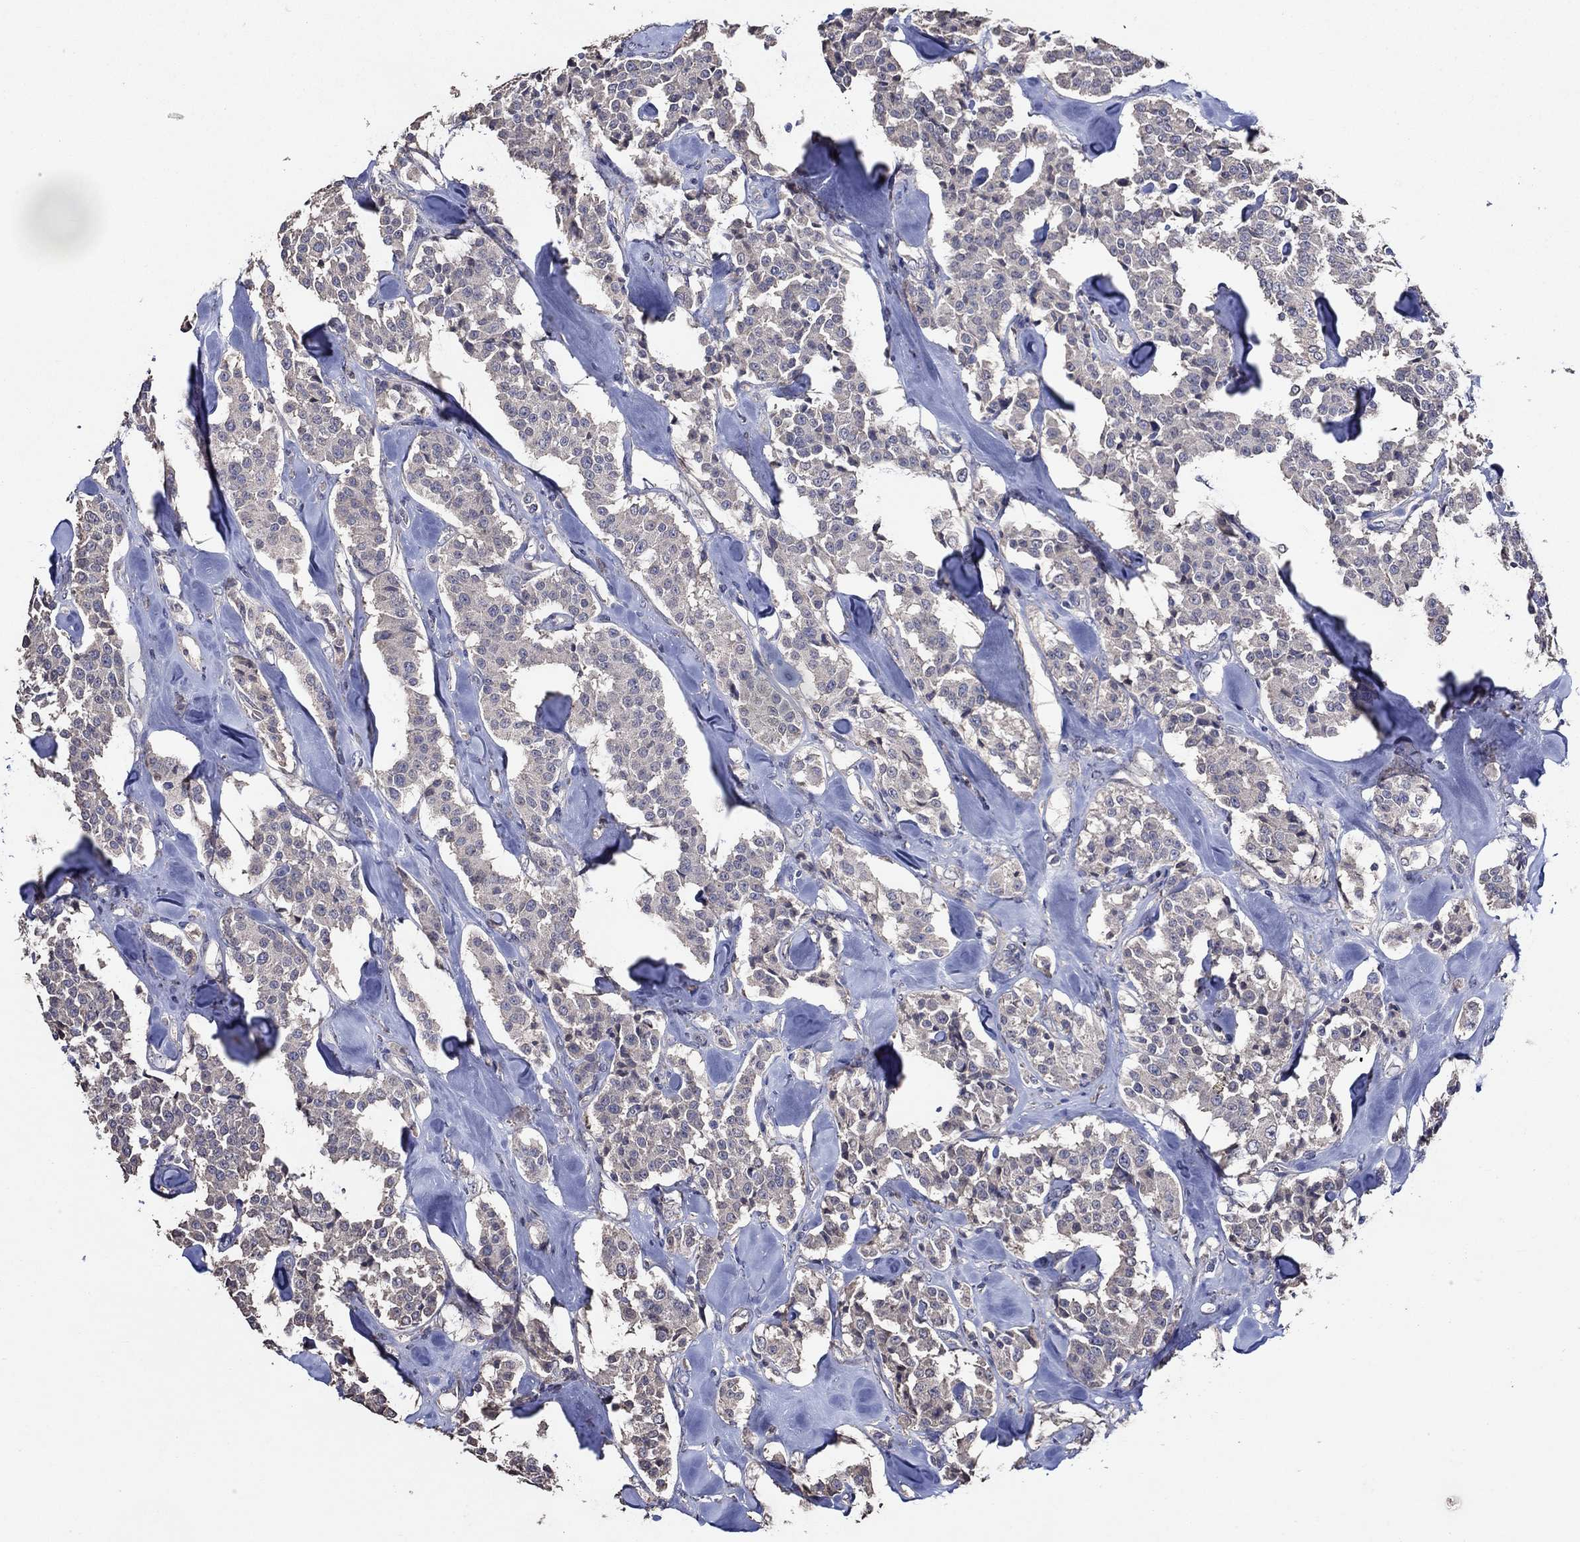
{"staining": {"intensity": "negative", "quantity": "none", "location": "none"}, "tissue": "carcinoid", "cell_type": "Tumor cells", "image_type": "cancer", "snomed": [{"axis": "morphology", "description": "Carcinoid, malignant, NOS"}, {"axis": "topography", "description": "Pancreas"}], "caption": "Immunohistochemistry micrograph of neoplastic tissue: human carcinoid stained with DAB (3,3'-diaminobenzidine) reveals no significant protein expression in tumor cells.", "gene": "HAP1", "patient": {"sex": "male", "age": 41}}